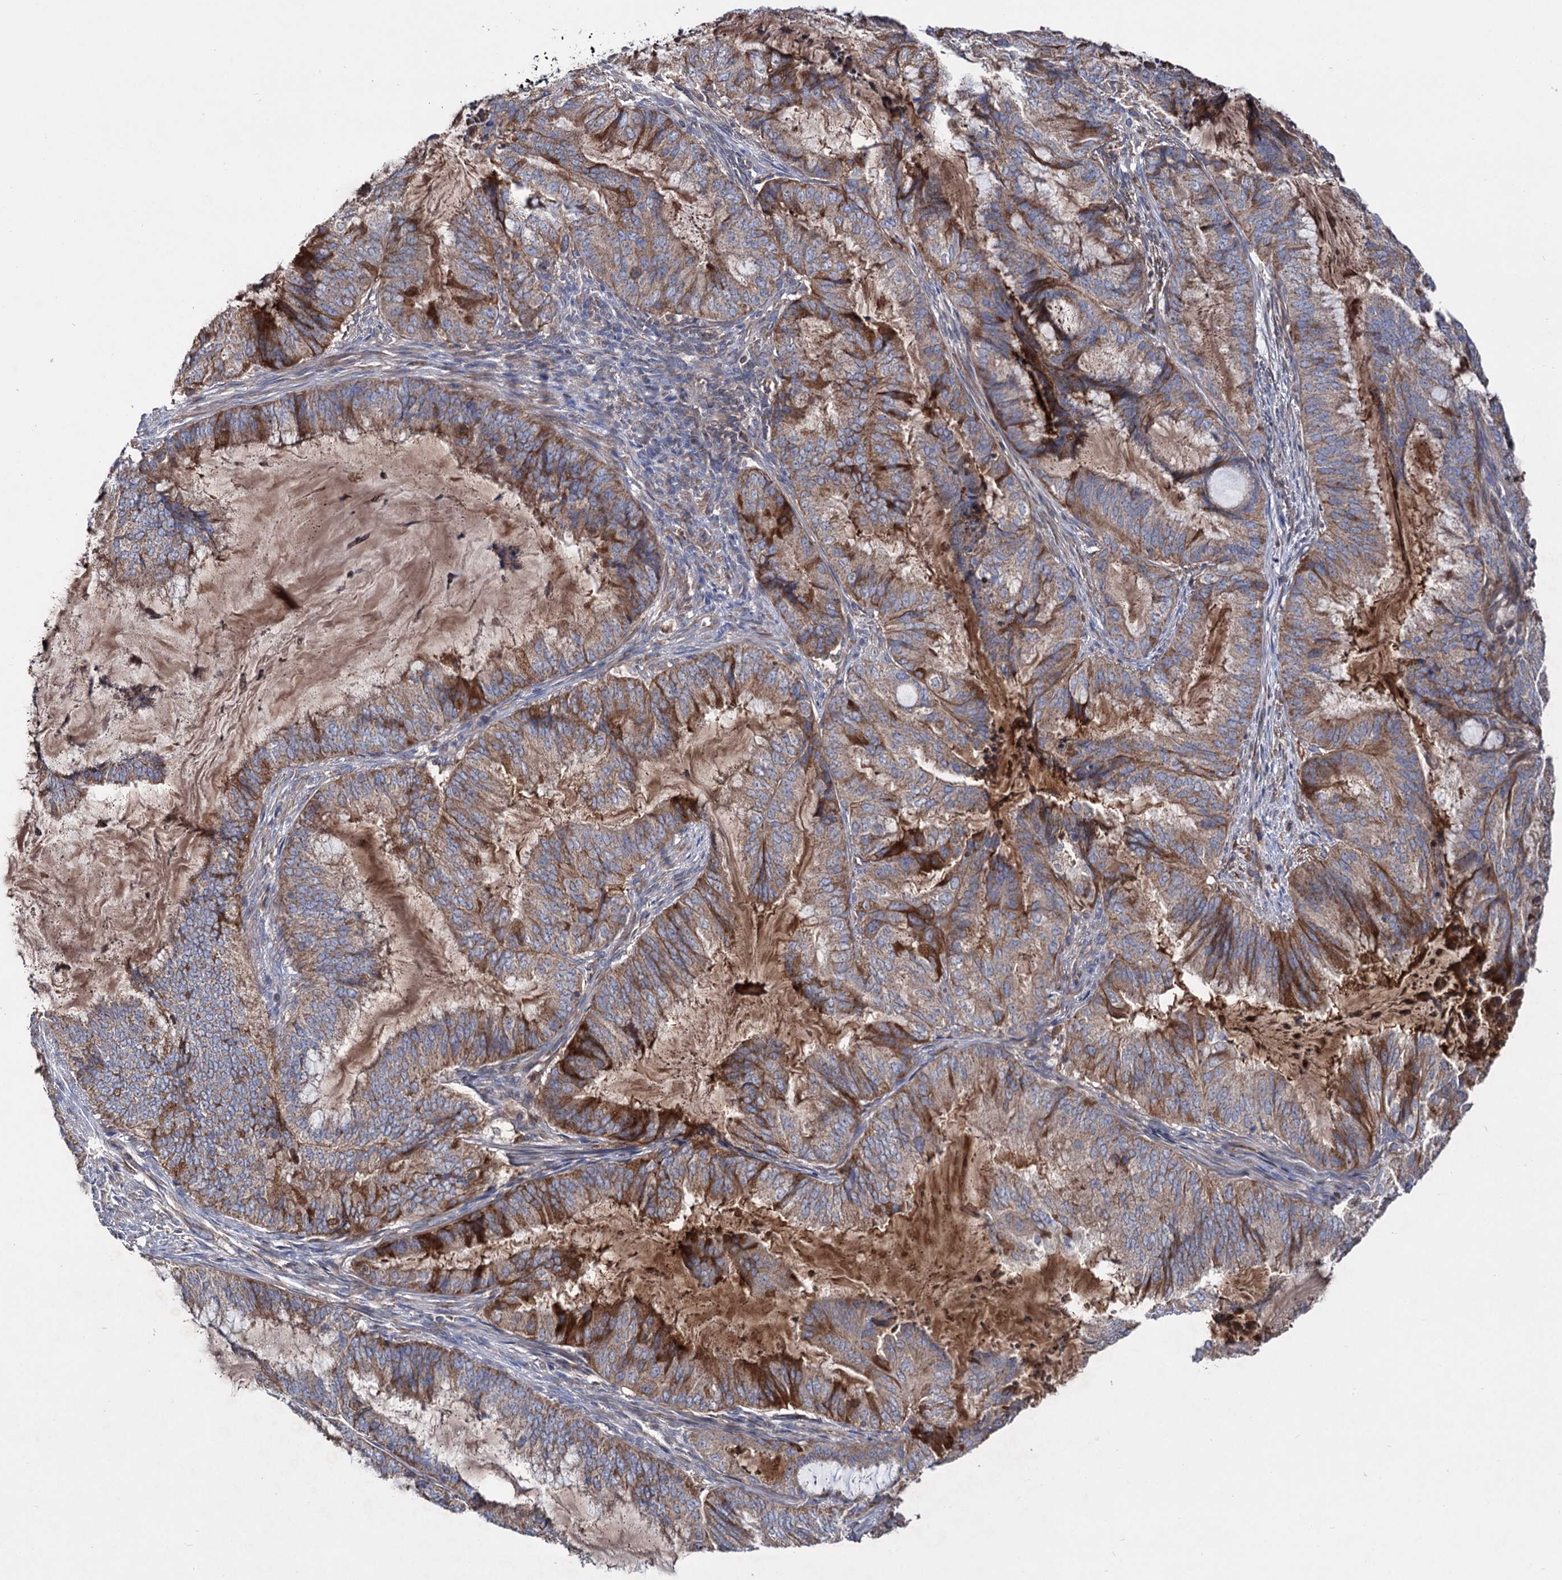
{"staining": {"intensity": "moderate", "quantity": ">75%", "location": "cytoplasmic/membranous"}, "tissue": "endometrial cancer", "cell_type": "Tumor cells", "image_type": "cancer", "snomed": [{"axis": "morphology", "description": "Adenocarcinoma, NOS"}, {"axis": "topography", "description": "Endometrium"}], "caption": "Protein staining shows moderate cytoplasmic/membranous staining in about >75% of tumor cells in endometrial cancer (adenocarcinoma).", "gene": "CLPB", "patient": {"sex": "female", "age": 51}}